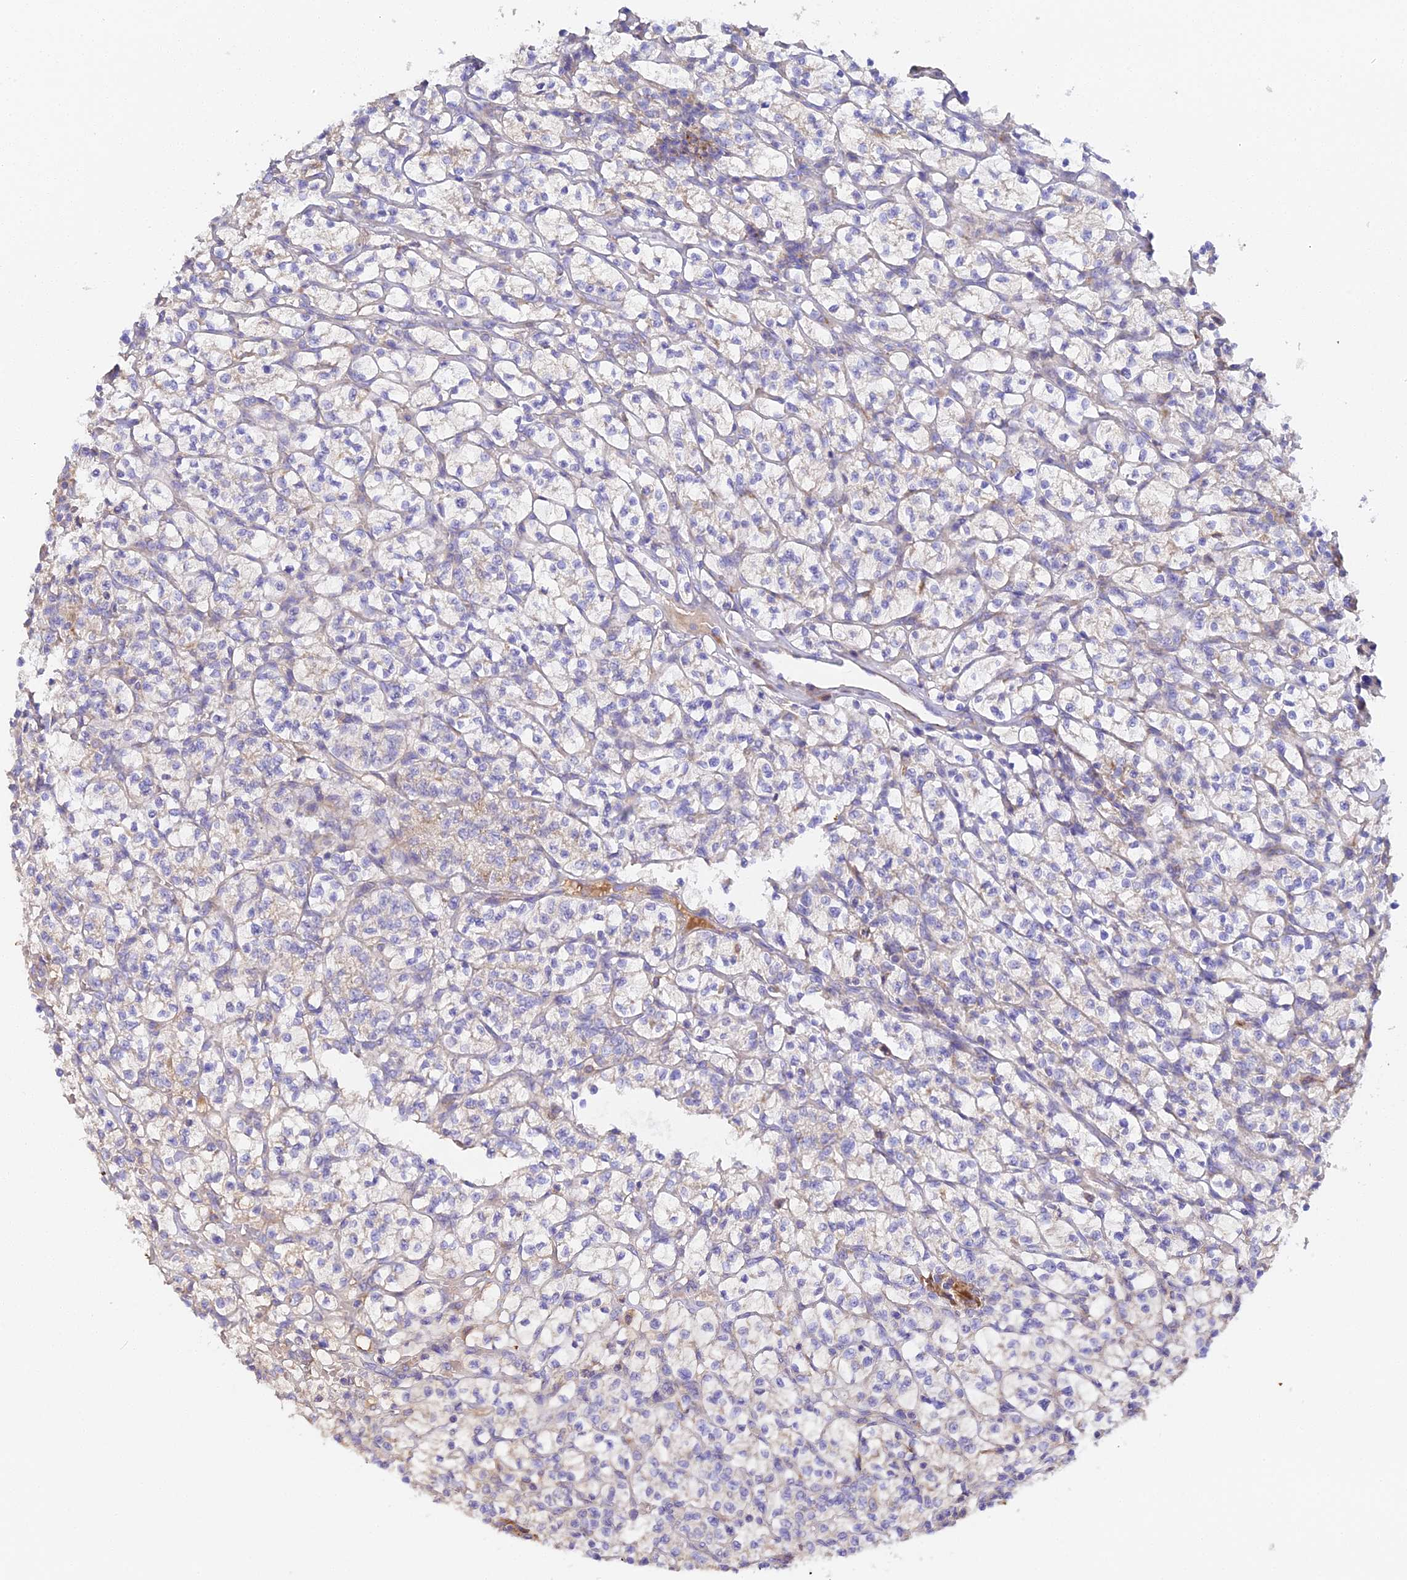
{"staining": {"intensity": "negative", "quantity": "none", "location": "none"}, "tissue": "renal cancer", "cell_type": "Tumor cells", "image_type": "cancer", "snomed": [{"axis": "morphology", "description": "Adenocarcinoma, NOS"}, {"axis": "topography", "description": "Kidney"}], "caption": "The micrograph reveals no staining of tumor cells in renal cancer (adenocarcinoma).", "gene": "SCX", "patient": {"sex": "female", "age": 64}}